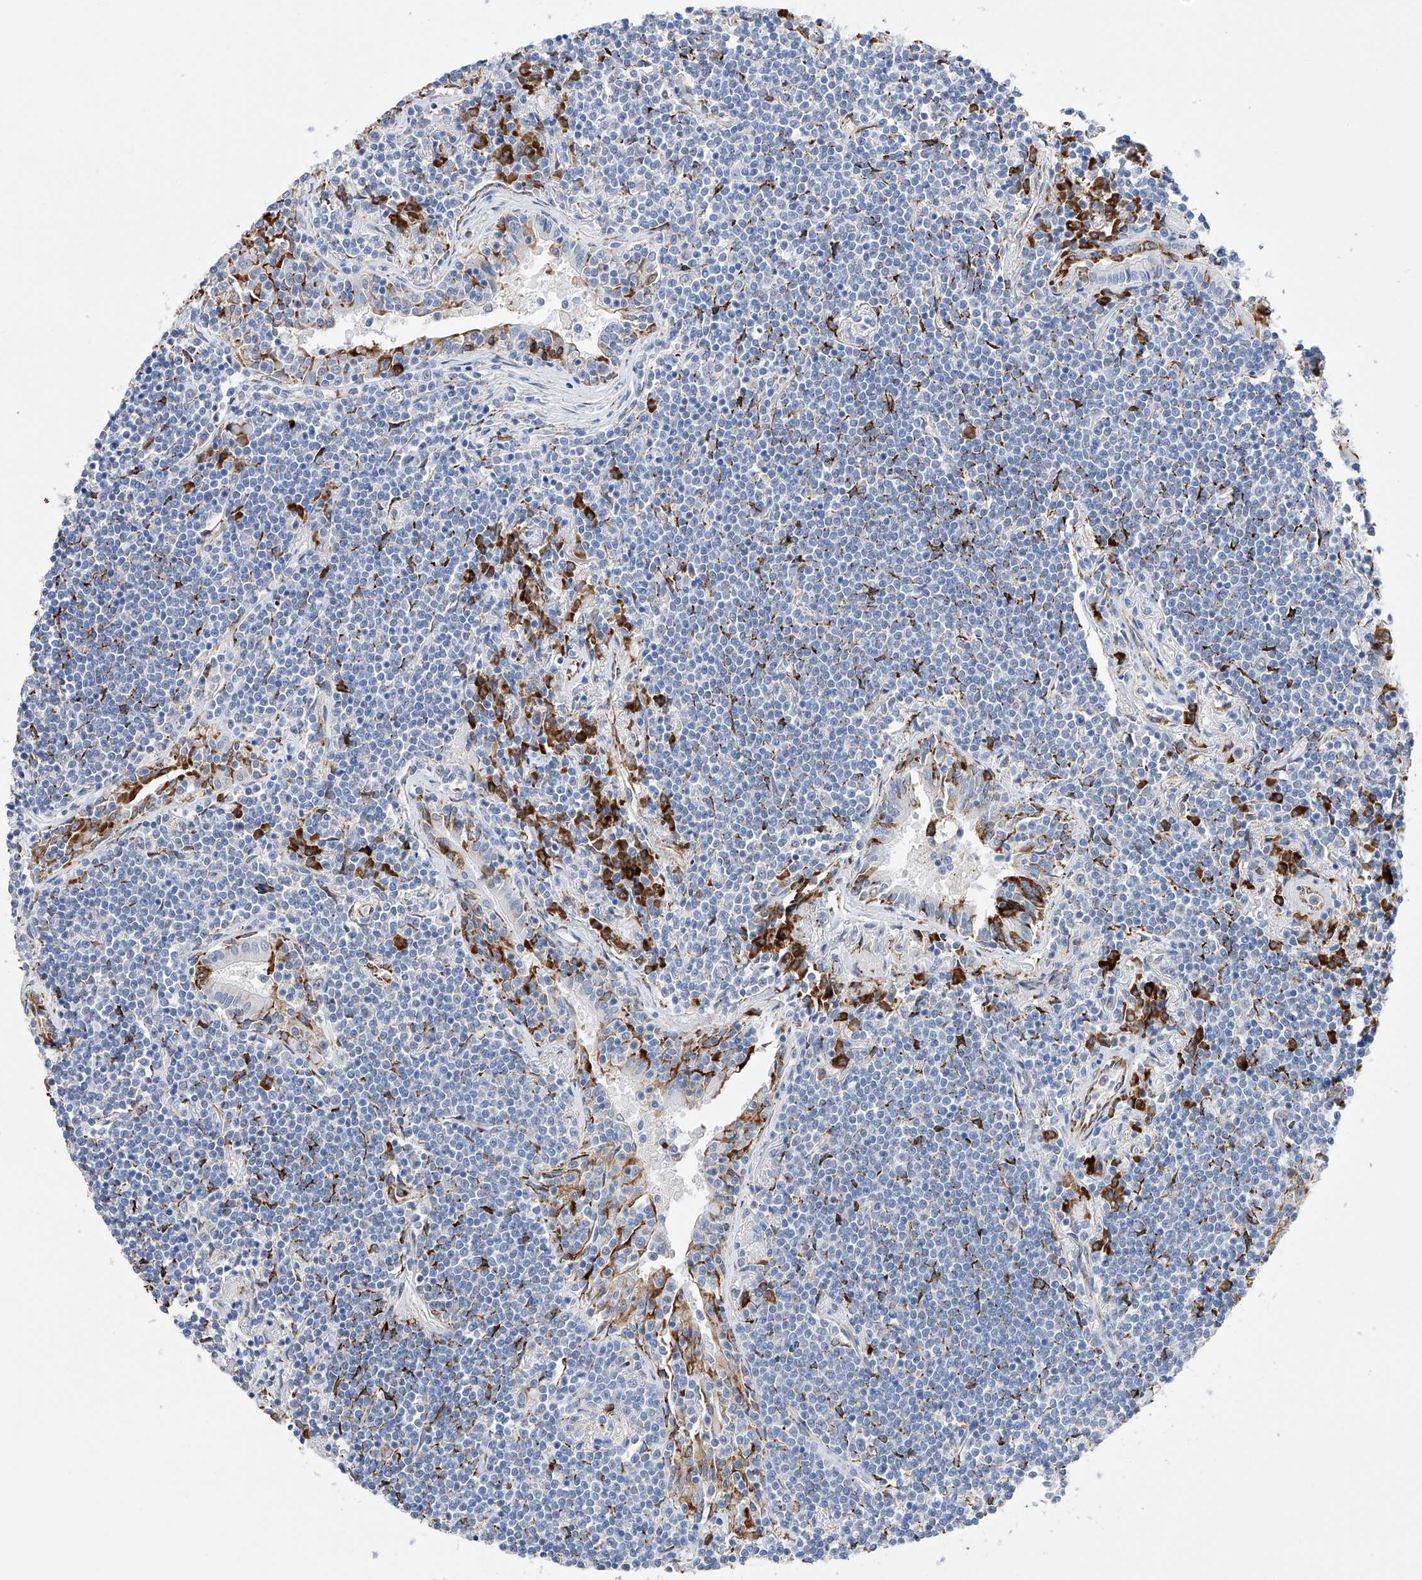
{"staining": {"intensity": "negative", "quantity": "none", "location": "none"}, "tissue": "lymphoma", "cell_type": "Tumor cells", "image_type": "cancer", "snomed": [{"axis": "morphology", "description": "Malignant lymphoma, non-Hodgkin's type, Low grade"}, {"axis": "topography", "description": "Lung"}], "caption": "Image shows no protein staining in tumor cells of low-grade malignant lymphoma, non-Hodgkin's type tissue. Nuclei are stained in blue.", "gene": "PDIA5", "patient": {"sex": "female", "age": 71}}